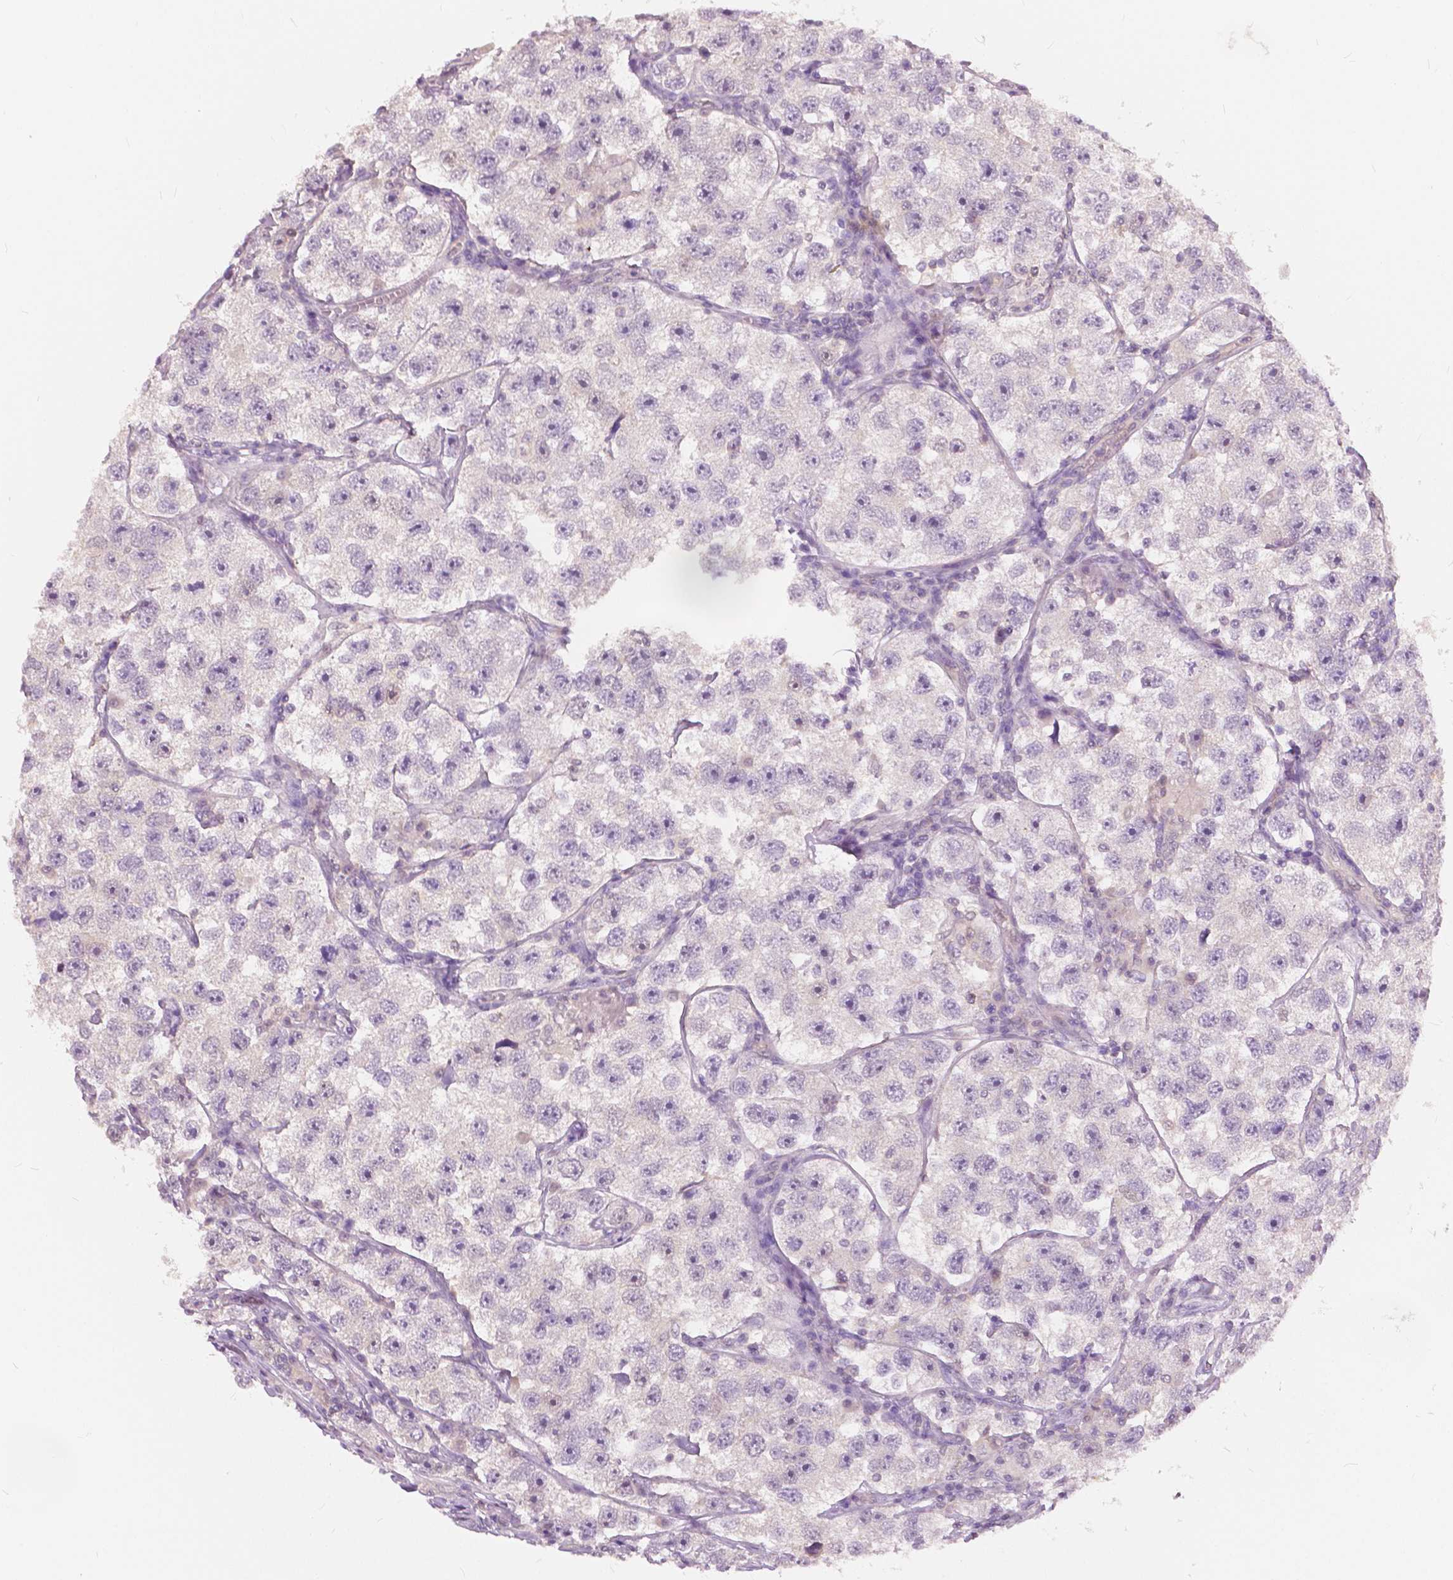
{"staining": {"intensity": "negative", "quantity": "none", "location": "none"}, "tissue": "testis cancer", "cell_type": "Tumor cells", "image_type": "cancer", "snomed": [{"axis": "morphology", "description": "Seminoma, NOS"}, {"axis": "topography", "description": "Testis"}], "caption": "A histopathology image of testis cancer stained for a protein demonstrates no brown staining in tumor cells. (IHC, brightfield microscopy, high magnification).", "gene": "TKFC", "patient": {"sex": "male", "age": 26}}